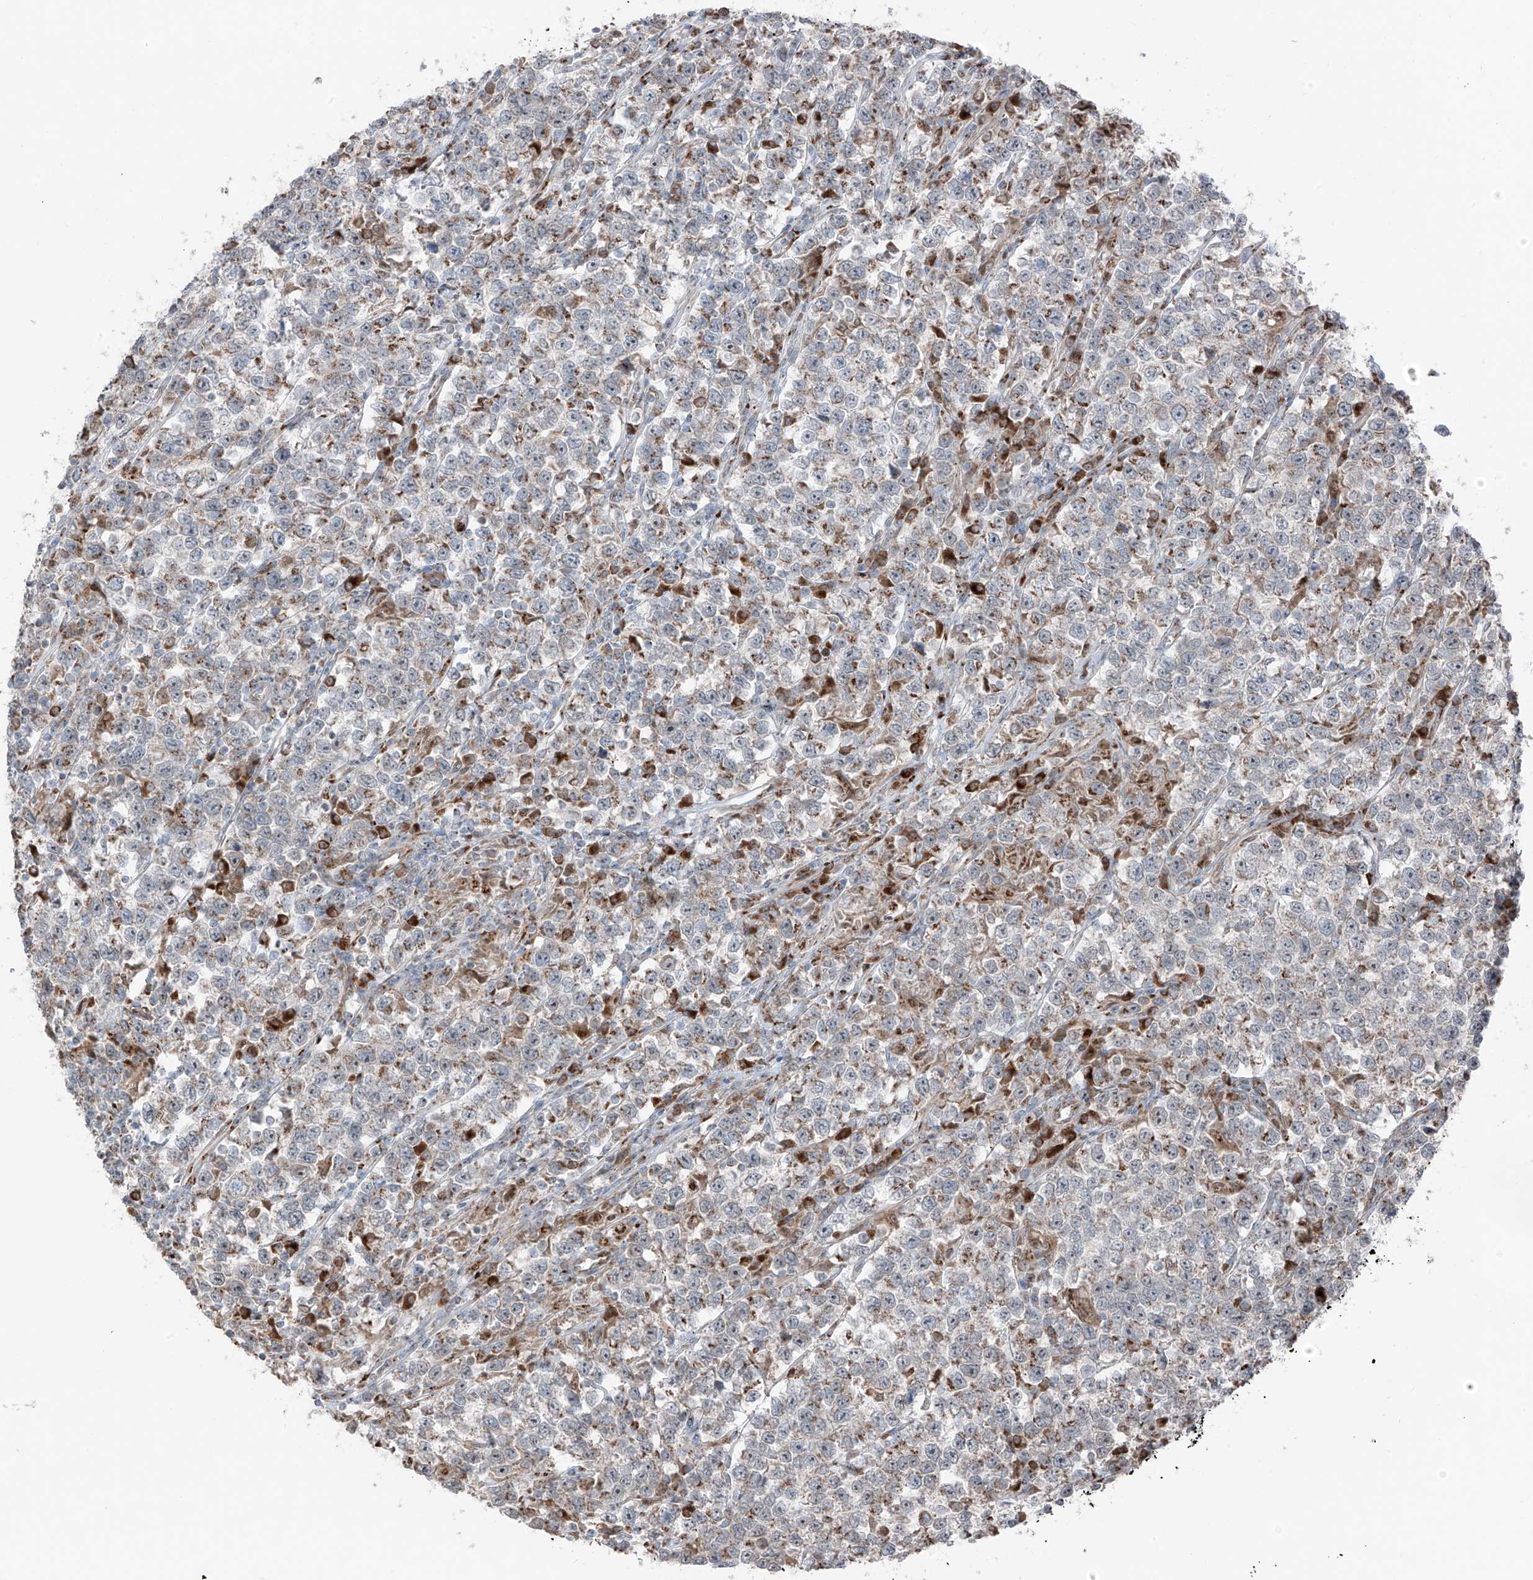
{"staining": {"intensity": "negative", "quantity": "none", "location": "none"}, "tissue": "testis cancer", "cell_type": "Tumor cells", "image_type": "cancer", "snomed": [{"axis": "morphology", "description": "Normal tissue, NOS"}, {"axis": "morphology", "description": "Seminoma, NOS"}, {"axis": "topography", "description": "Testis"}], "caption": "This image is of testis cancer (seminoma) stained with immunohistochemistry to label a protein in brown with the nuclei are counter-stained blue. There is no staining in tumor cells. (Brightfield microscopy of DAB immunohistochemistry at high magnification).", "gene": "ERLEC1", "patient": {"sex": "male", "age": 43}}